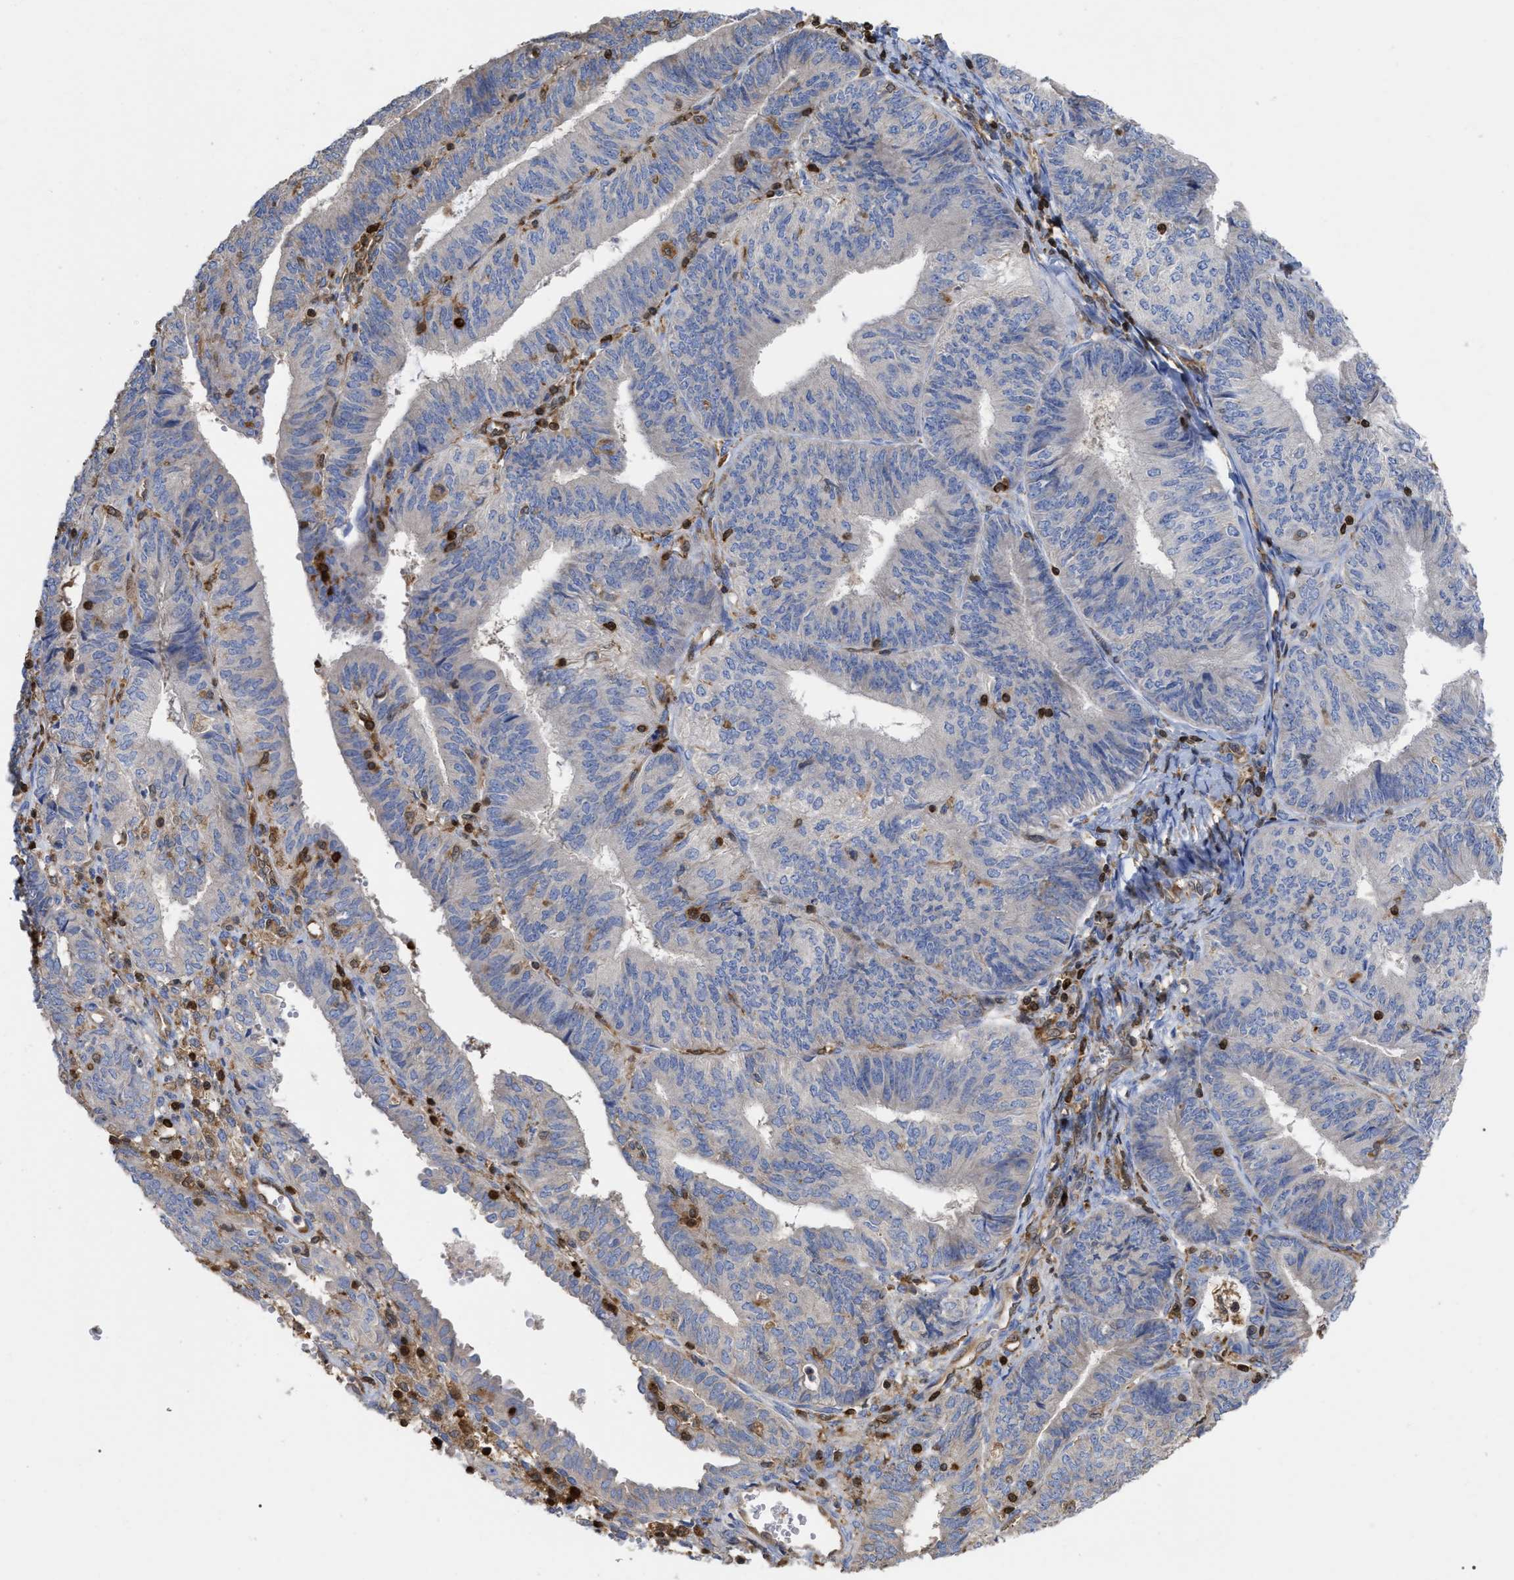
{"staining": {"intensity": "negative", "quantity": "none", "location": "none"}, "tissue": "endometrial cancer", "cell_type": "Tumor cells", "image_type": "cancer", "snomed": [{"axis": "morphology", "description": "Adenocarcinoma, NOS"}, {"axis": "topography", "description": "Endometrium"}], "caption": "Protein analysis of endometrial cancer demonstrates no significant staining in tumor cells.", "gene": "GIMAP4", "patient": {"sex": "female", "age": 58}}